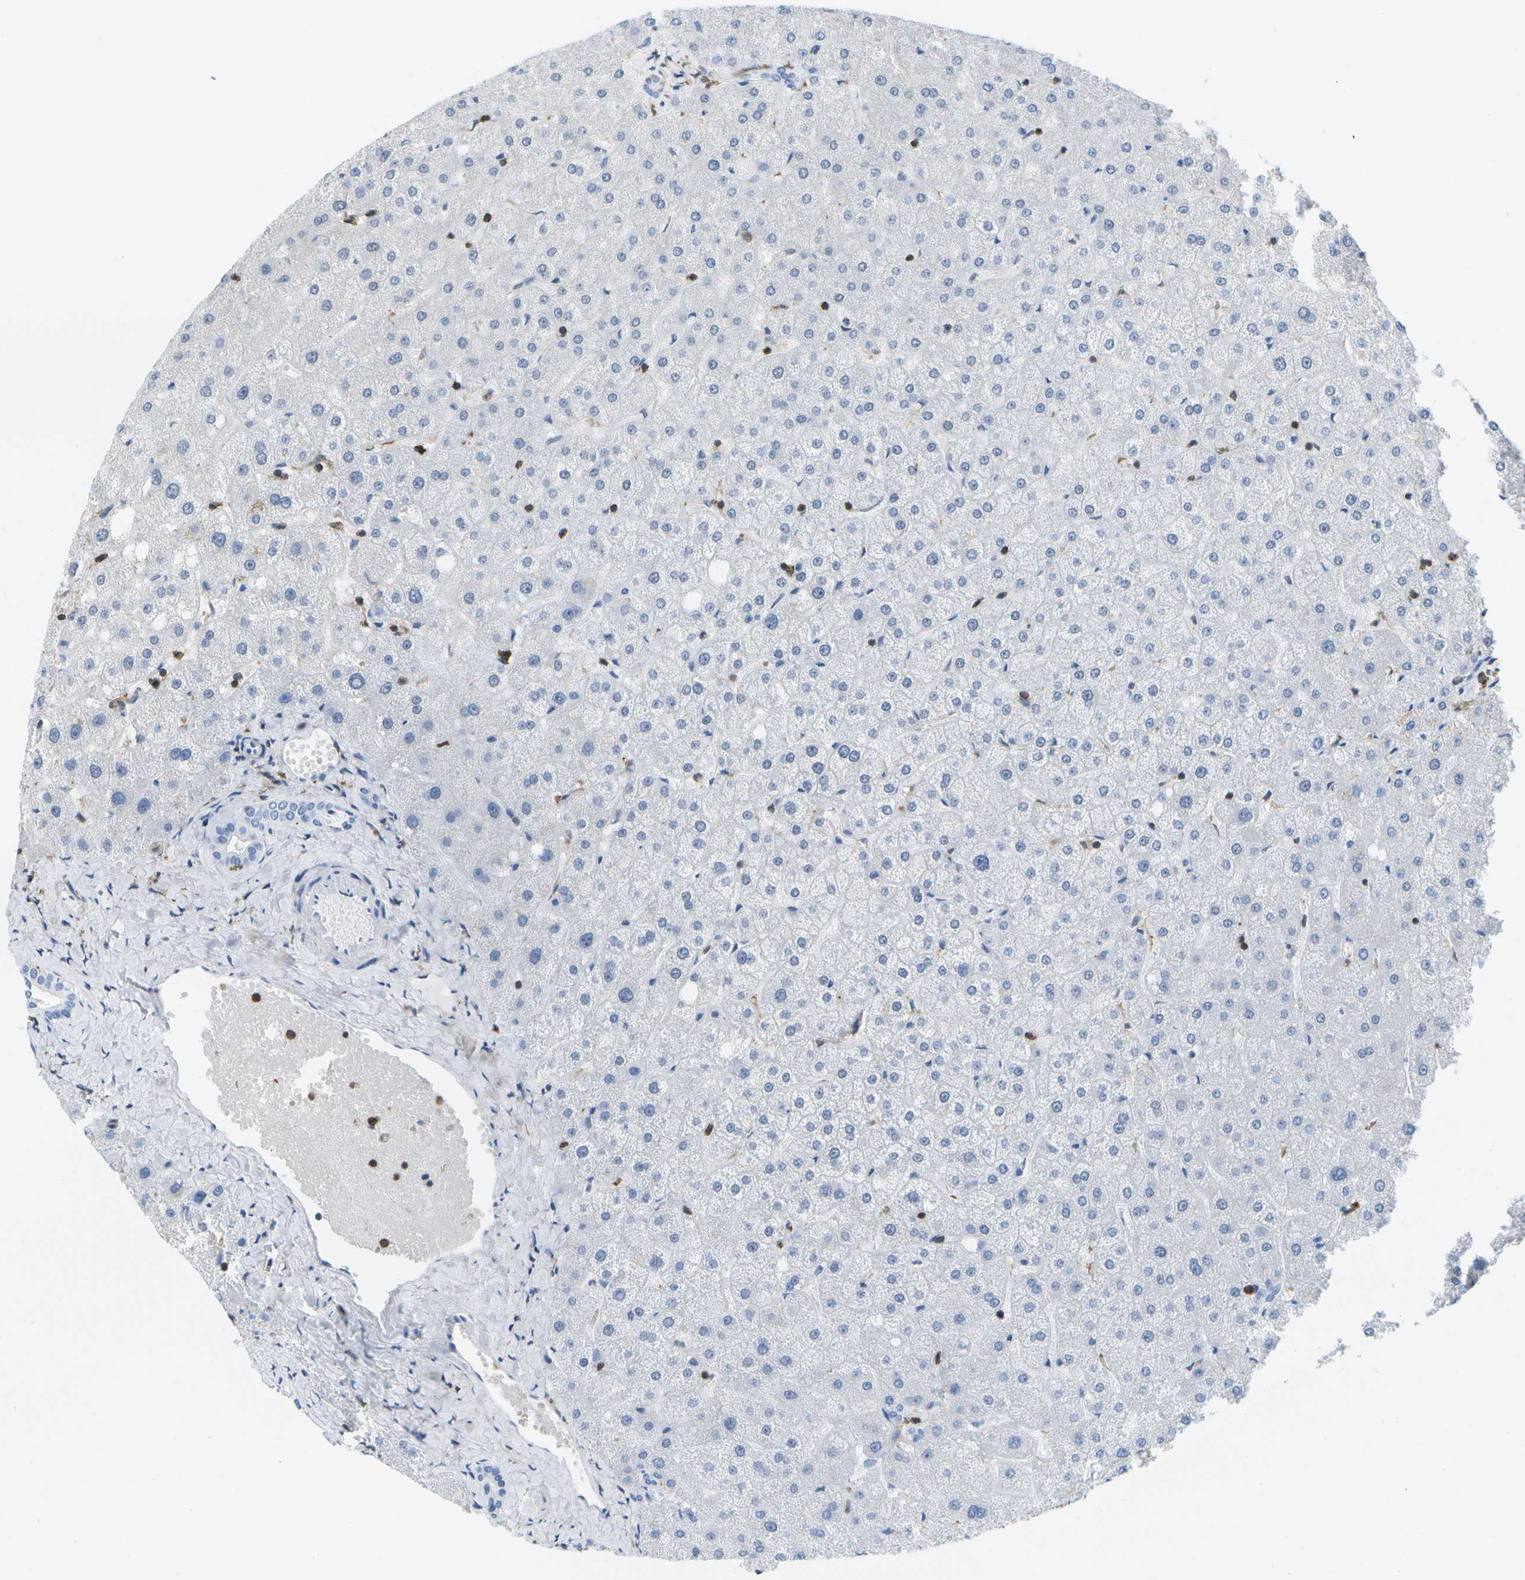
{"staining": {"intensity": "negative", "quantity": "none", "location": "none"}, "tissue": "liver", "cell_type": "Cholangiocytes", "image_type": "normal", "snomed": [{"axis": "morphology", "description": "Normal tissue, NOS"}, {"axis": "topography", "description": "Liver"}], "caption": "A histopathology image of liver stained for a protein reveals no brown staining in cholangiocytes.", "gene": "RCSD1", "patient": {"sex": "male", "age": 73}}